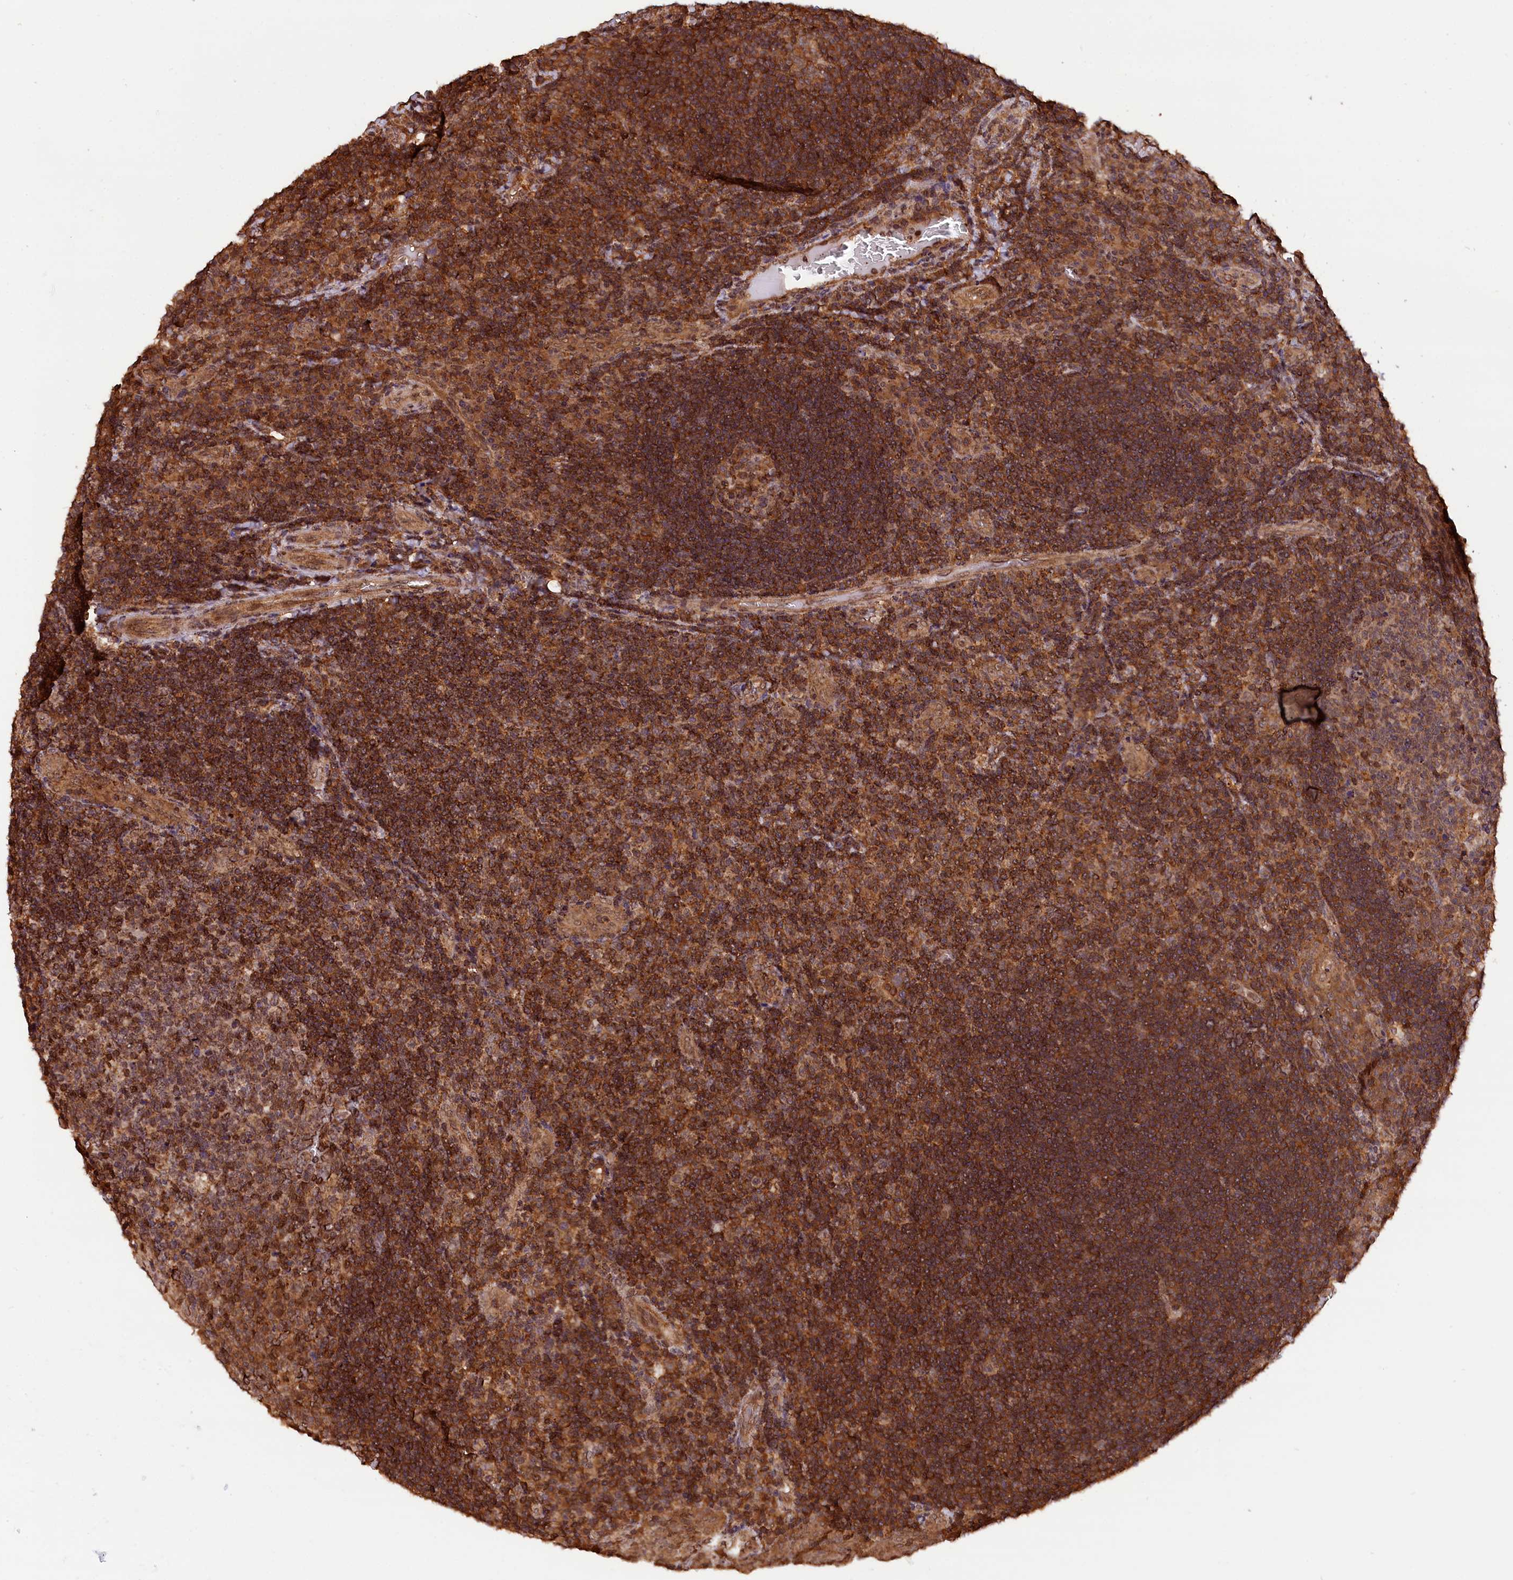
{"staining": {"intensity": "moderate", "quantity": ">75%", "location": "cytoplasmic/membranous,nuclear"}, "tissue": "tonsil", "cell_type": "Germinal center cells", "image_type": "normal", "snomed": [{"axis": "morphology", "description": "Normal tissue, NOS"}, {"axis": "topography", "description": "Tonsil"}], "caption": "Immunohistochemistry (IHC) (DAB (3,3'-diaminobenzidine)) staining of normal tonsil exhibits moderate cytoplasmic/membranous,nuclear protein staining in approximately >75% of germinal center cells.", "gene": "IST1", "patient": {"sex": "male", "age": 17}}